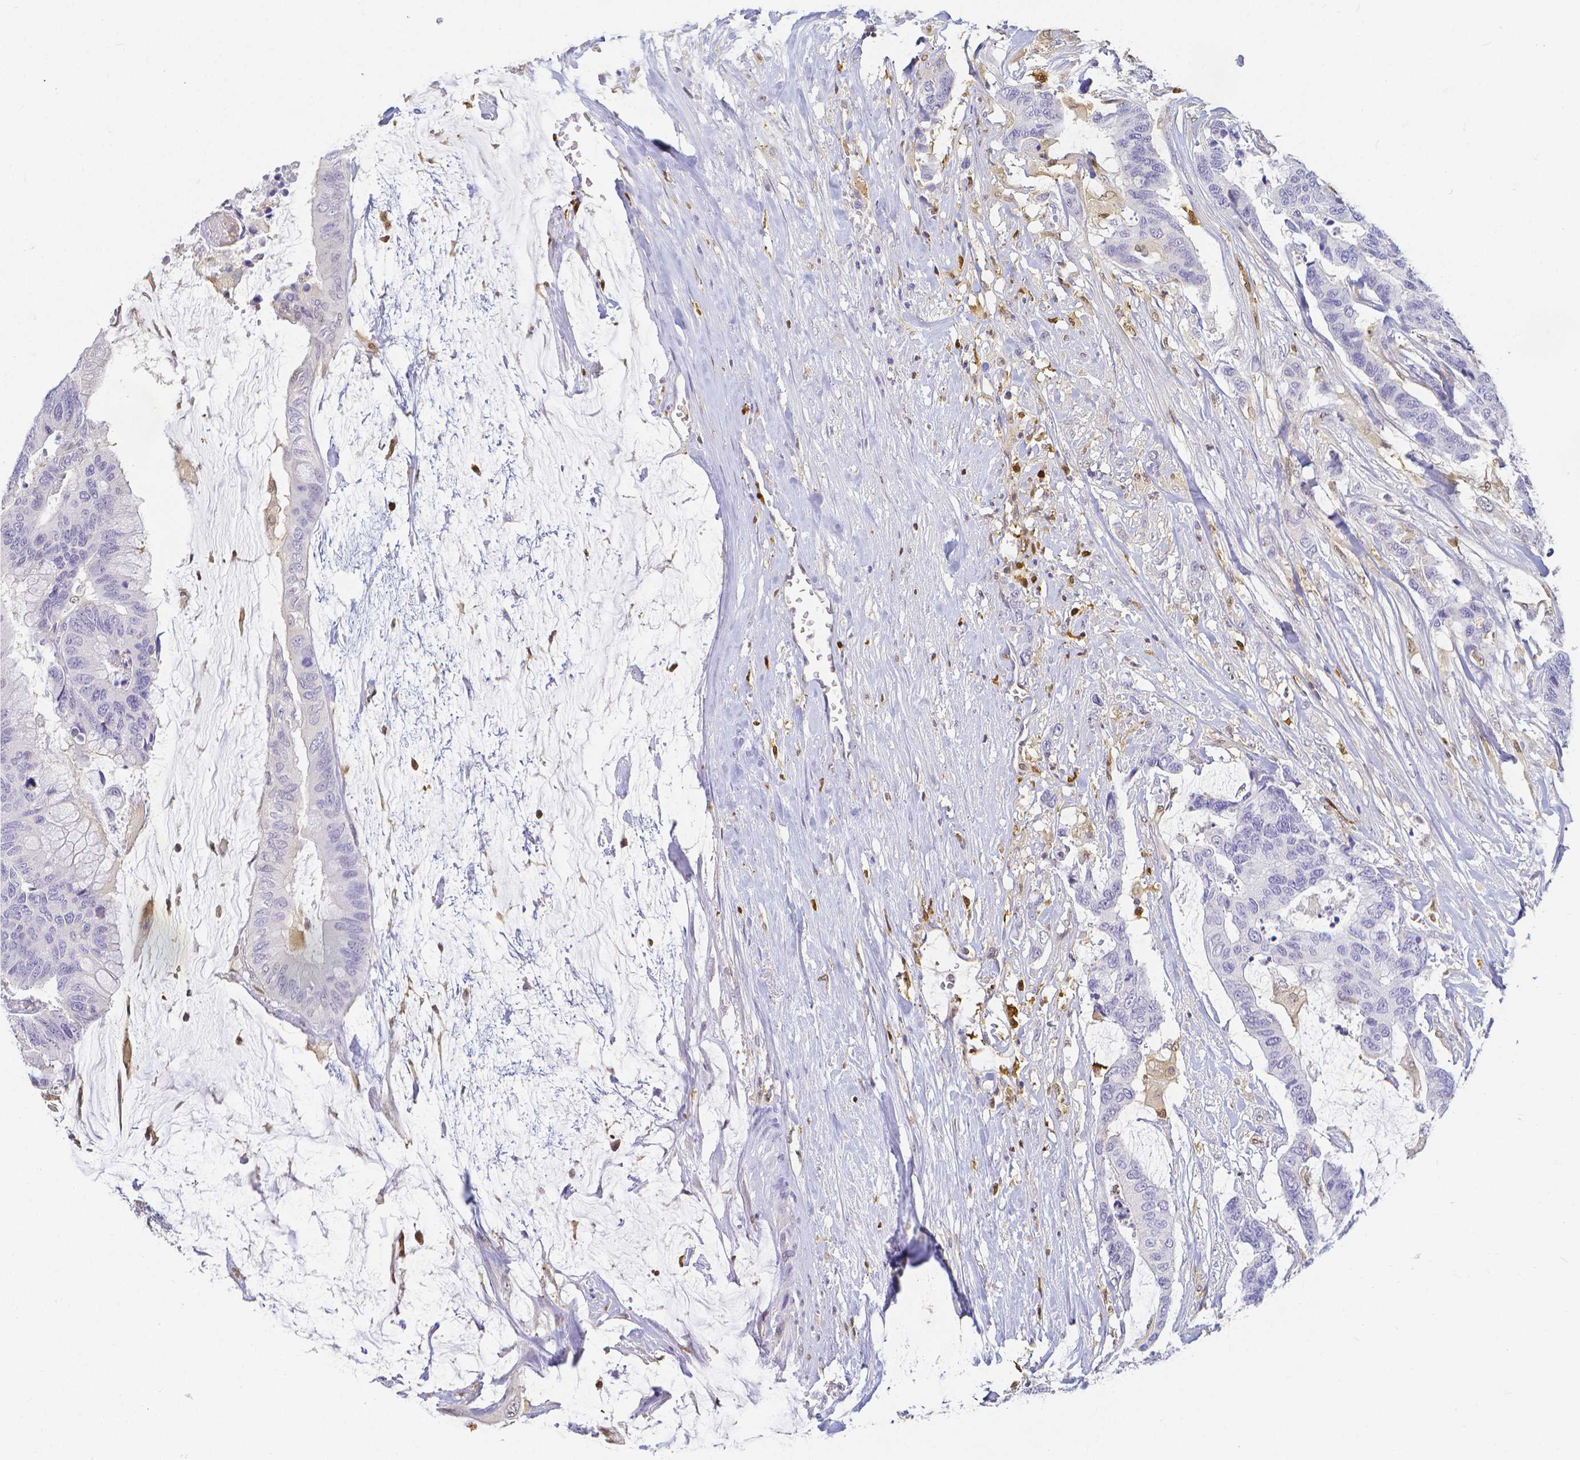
{"staining": {"intensity": "negative", "quantity": "none", "location": "none"}, "tissue": "colorectal cancer", "cell_type": "Tumor cells", "image_type": "cancer", "snomed": [{"axis": "morphology", "description": "Adenocarcinoma, NOS"}, {"axis": "topography", "description": "Rectum"}], "caption": "An IHC image of colorectal adenocarcinoma is shown. There is no staining in tumor cells of colorectal adenocarcinoma.", "gene": "COTL1", "patient": {"sex": "female", "age": 59}}